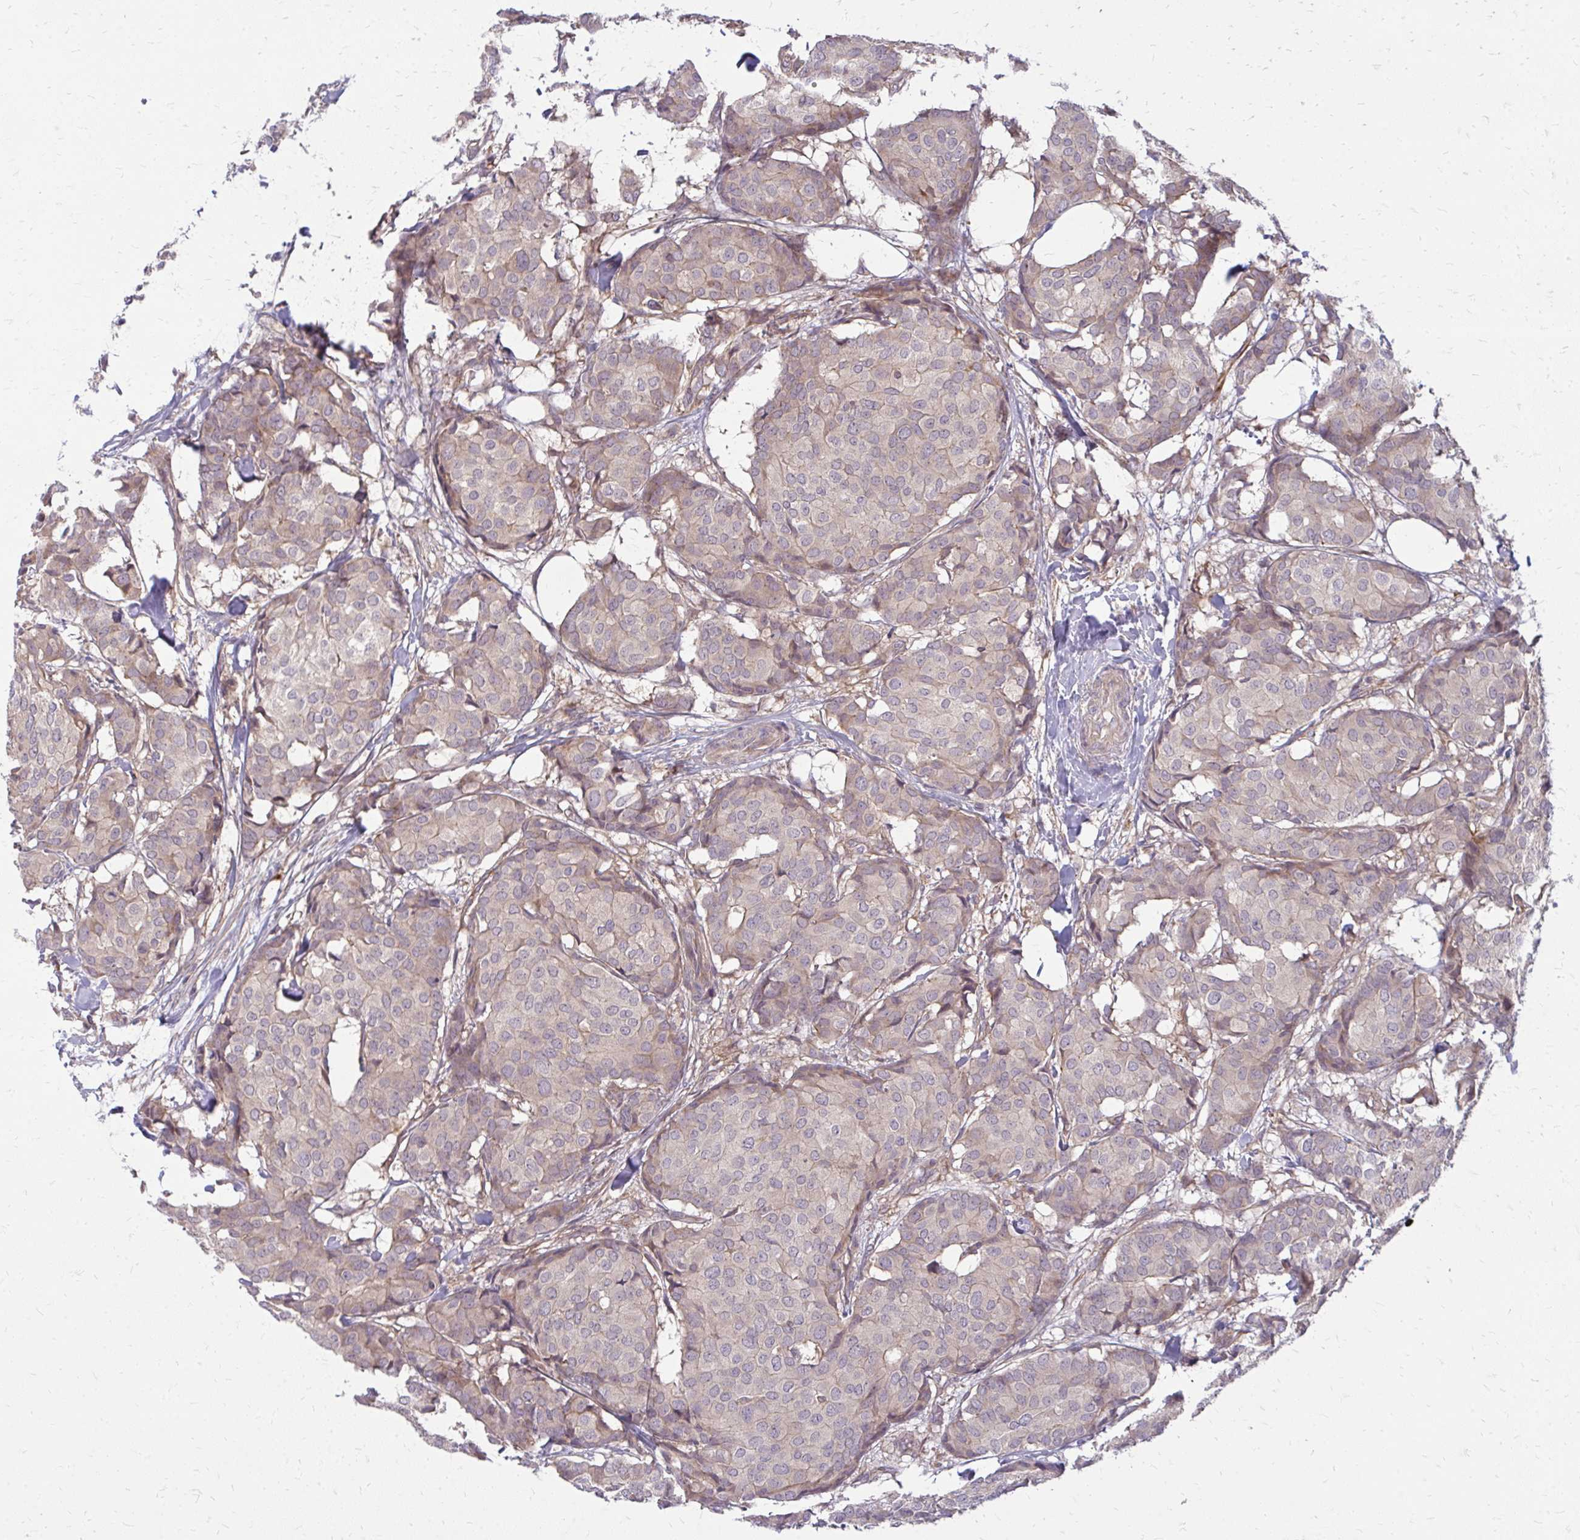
{"staining": {"intensity": "weak", "quantity": "25%-75%", "location": "cytoplasmic/membranous"}, "tissue": "breast cancer", "cell_type": "Tumor cells", "image_type": "cancer", "snomed": [{"axis": "morphology", "description": "Duct carcinoma"}, {"axis": "topography", "description": "Breast"}], "caption": "Immunohistochemistry (IHC) image of neoplastic tissue: human breast cancer stained using immunohistochemistry (IHC) reveals low levels of weak protein expression localized specifically in the cytoplasmic/membranous of tumor cells, appearing as a cytoplasmic/membranous brown color.", "gene": "OXNAD1", "patient": {"sex": "female", "age": 75}}